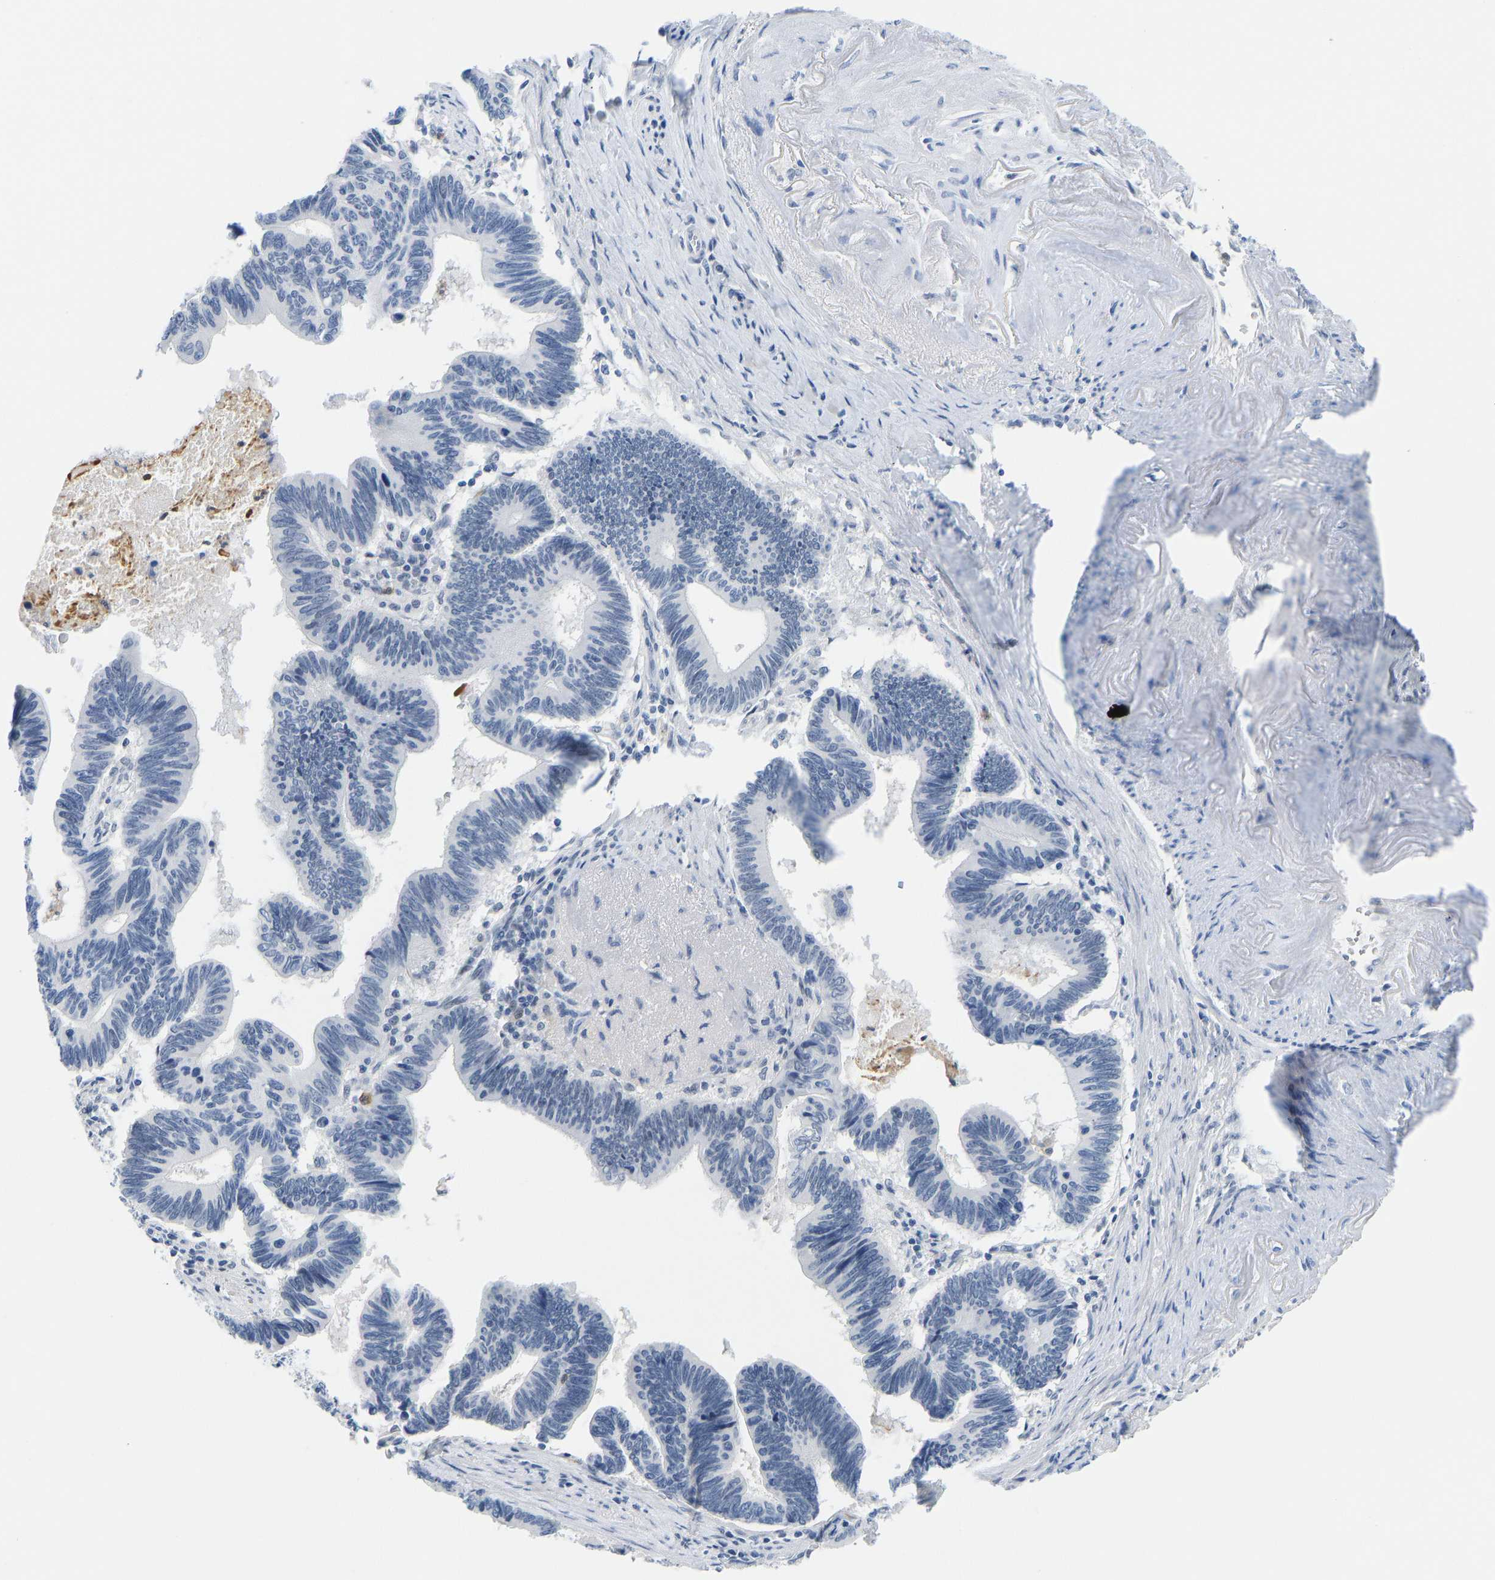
{"staining": {"intensity": "negative", "quantity": "none", "location": "none"}, "tissue": "pancreatic cancer", "cell_type": "Tumor cells", "image_type": "cancer", "snomed": [{"axis": "morphology", "description": "Adenocarcinoma, NOS"}, {"axis": "topography", "description": "Pancreas"}], "caption": "Human pancreatic adenocarcinoma stained for a protein using IHC demonstrates no positivity in tumor cells.", "gene": "TXNDC2", "patient": {"sex": "female", "age": 70}}